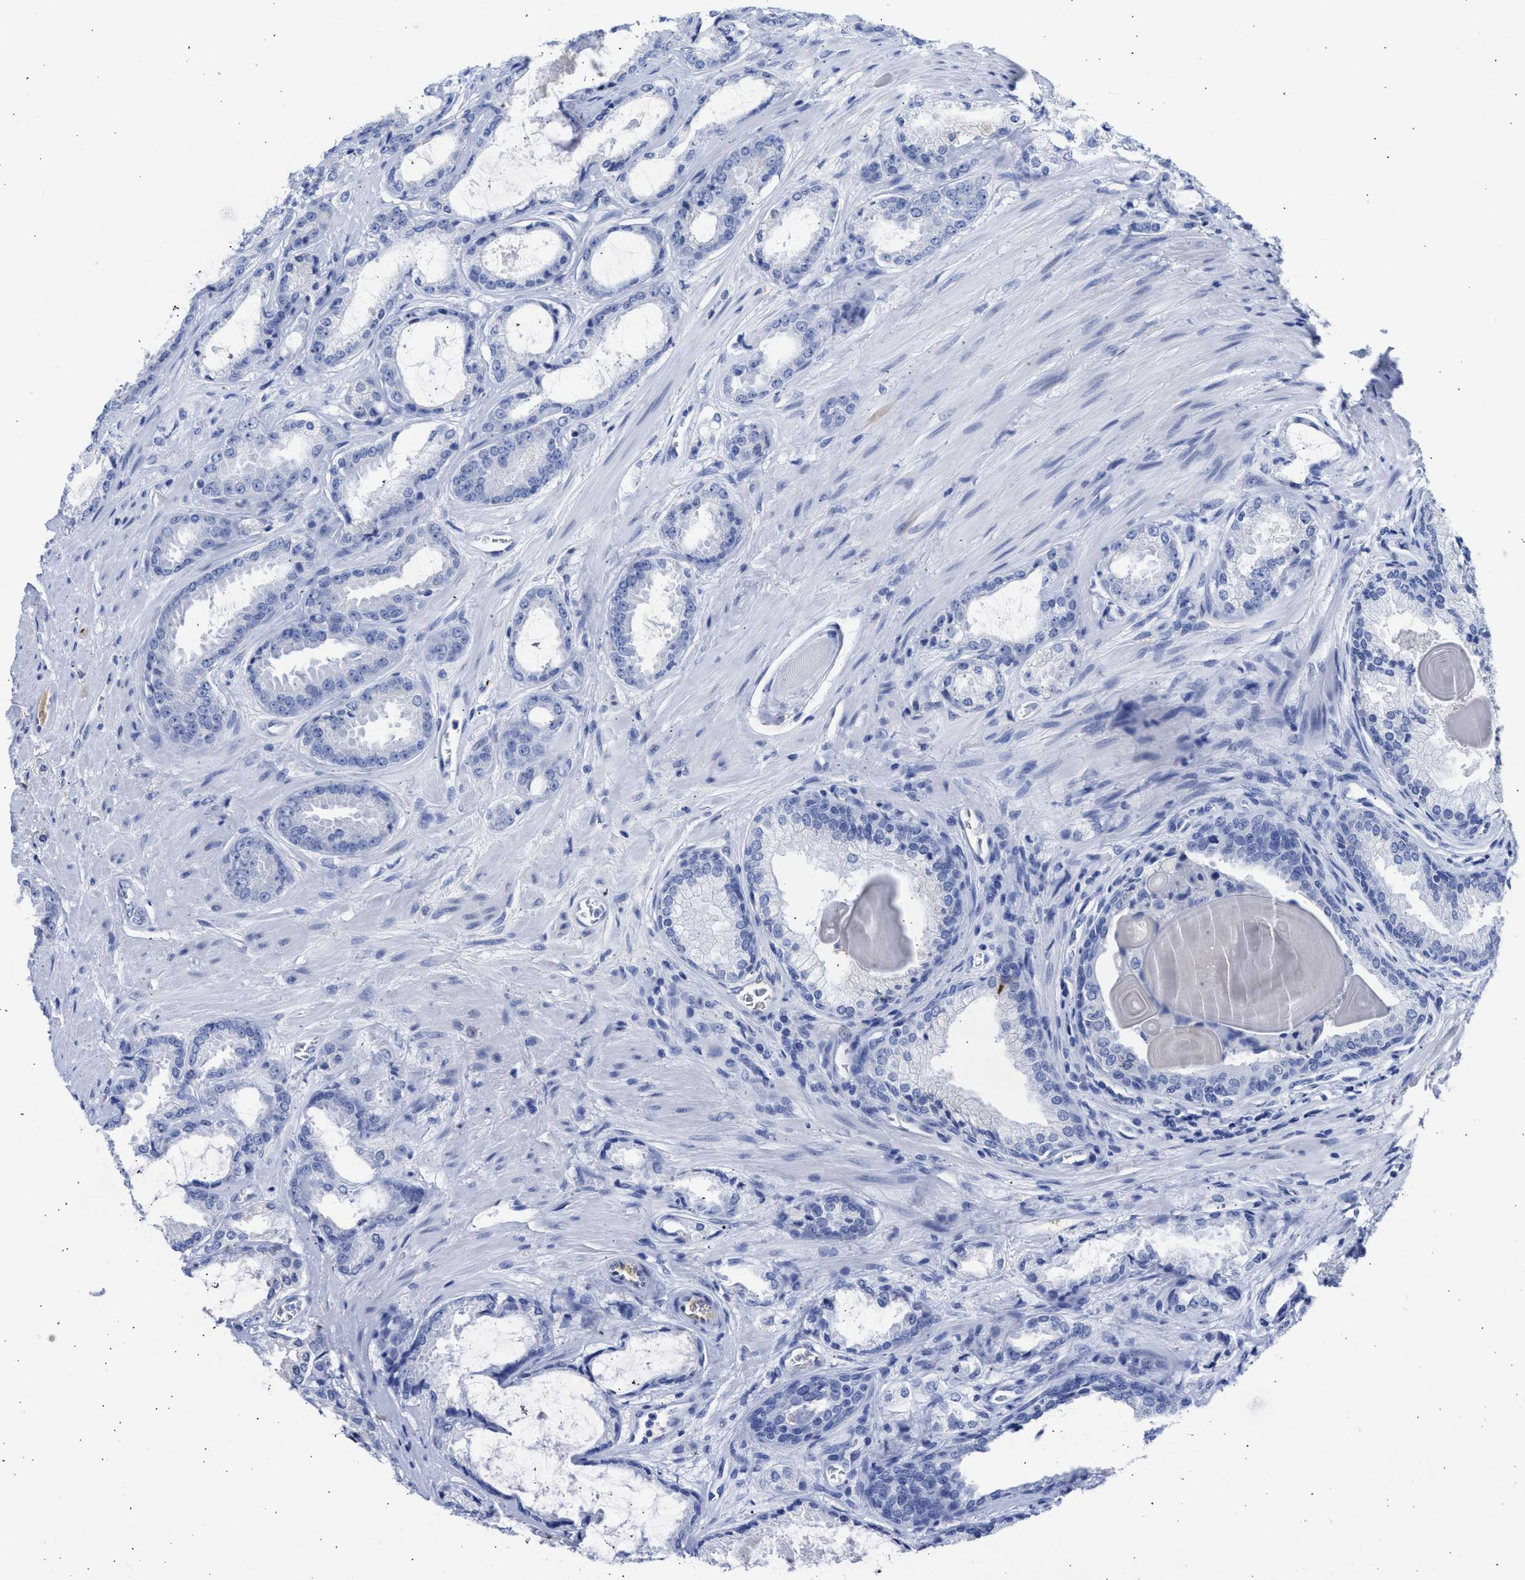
{"staining": {"intensity": "negative", "quantity": "none", "location": "none"}, "tissue": "prostate cancer", "cell_type": "Tumor cells", "image_type": "cancer", "snomed": [{"axis": "morphology", "description": "Adenocarcinoma, High grade"}, {"axis": "topography", "description": "Prostate"}], "caption": "Protein analysis of prostate adenocarcinoma (high-grade) reveals no significant staining in tumor cells.", "gene": "RSPH1", "patient": {"sex": "male", "age": 65}}